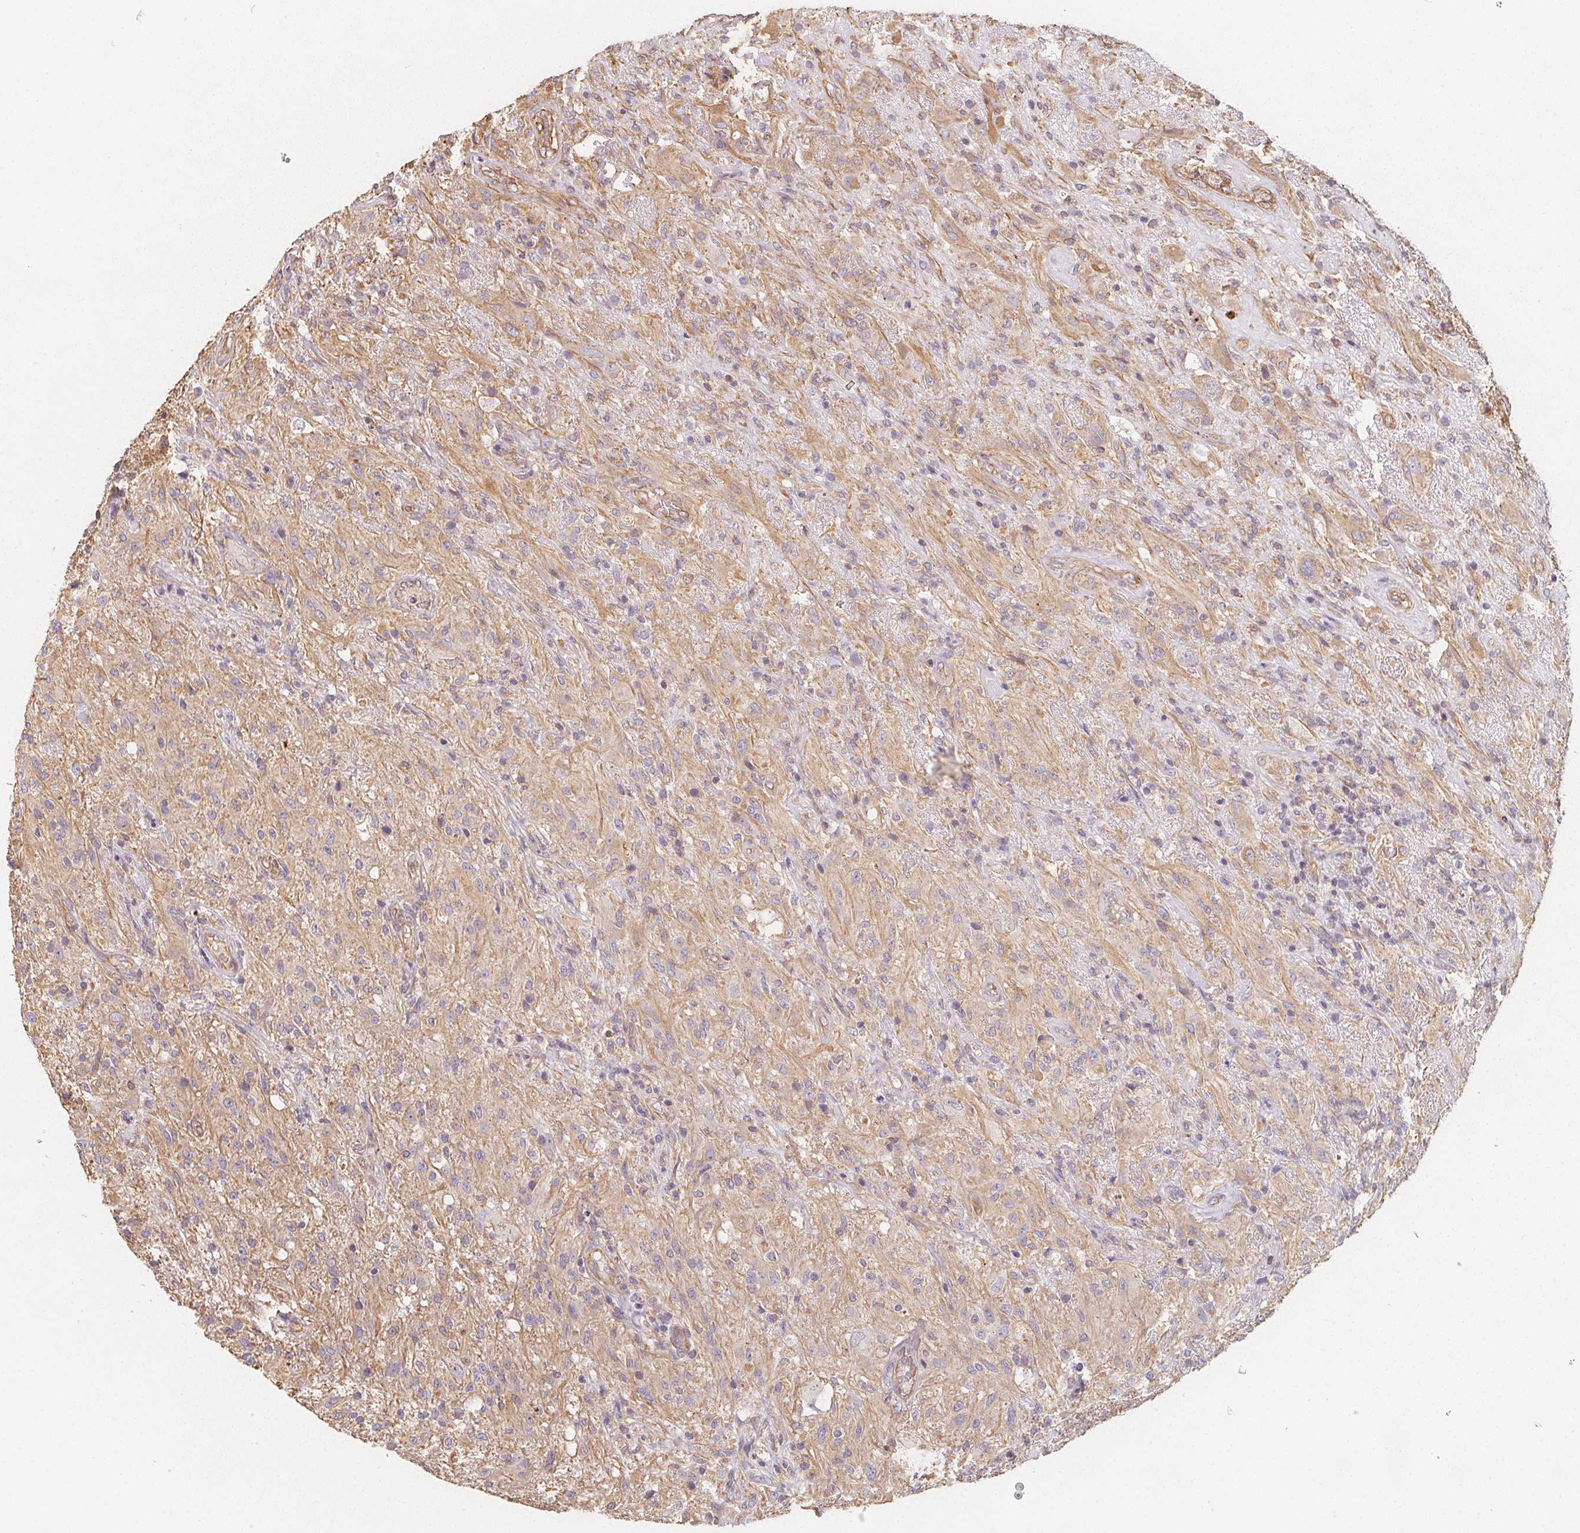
{"staining": {"intensity": "negative", "quantity": "none", "location": "none"}, "tissue": "glioma", "cell_type": "Tumor cells", "image_type": "cancer", "snomed": [{"axis": "morphology", "description": "Glioma, malignant, High grade"}, {"axis": "topography", "description": "Brain"}], "caption": "Immunohistochemistry (IHC) histopathology image of neoplastic tissue: malignant glioma (high-grade) stained with DAB (3,3'-diaminobenzidine) demonstrates no significant protein positivity in tumor cells.", "gene": "TBKBP1", "patient": {"sex": "male", "age": 46}}